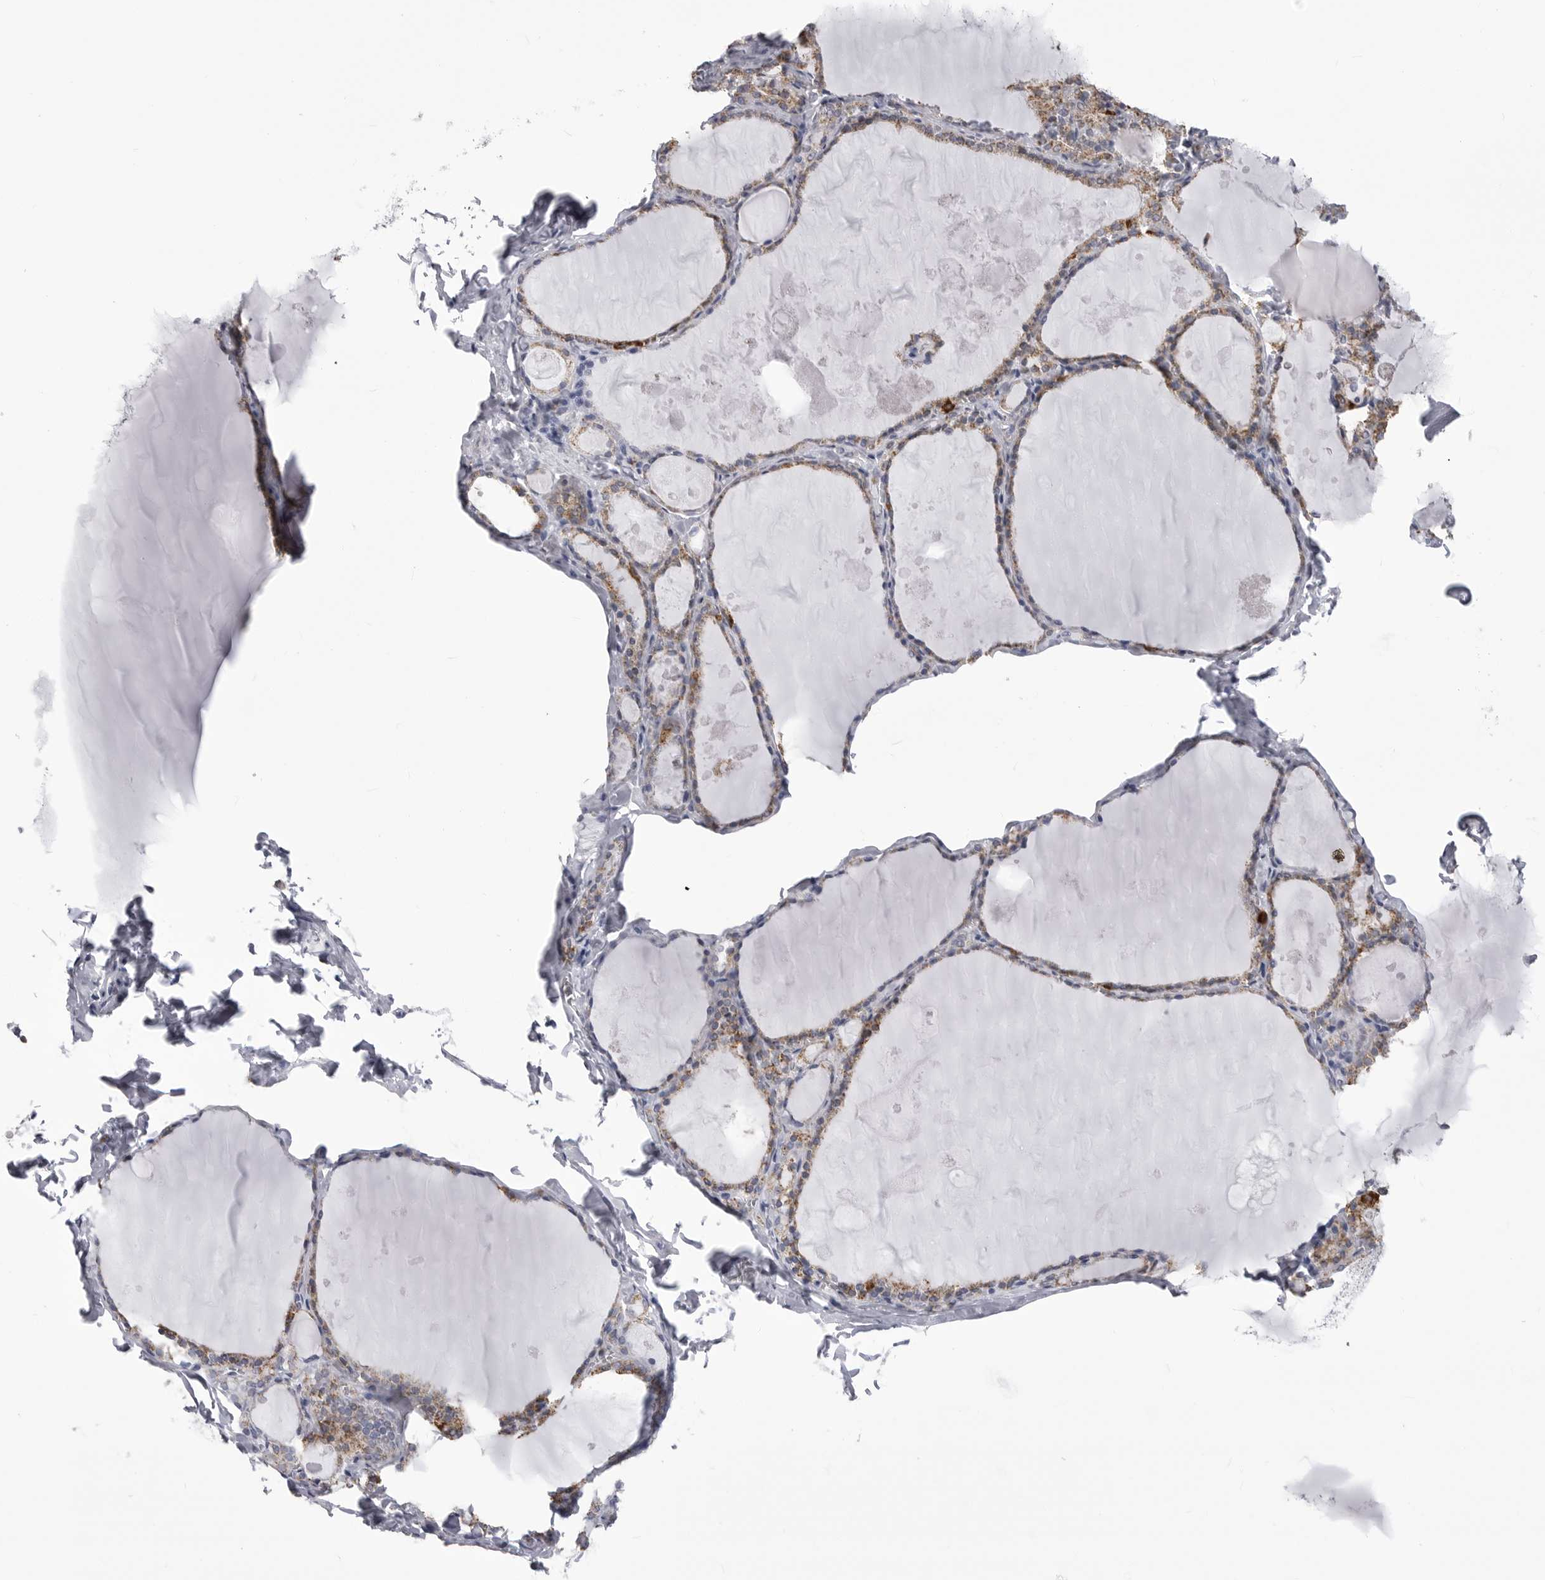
{"staining": {"intensity": "moderate", "quantity": ">75%", "location": "cytoplasmic/membranous"}, "tissue": "thyroid gland", "cell_type": "Glandular cells", "image_type": "normal", "snomed": [{"axis": "morphology", "description": "Normal tissue, NOS"}, {"axis": "topography", "description": "Thyroid gland"}], "caption": "Immunohistochemistry (DAB) staining of unremarkable human thyroid gland exhibits moderate cytoplasmic/membranous protein staining in about >75% of glandular cells.", "gene": "FH", "patient": {"sex": "male", "age": 56}}